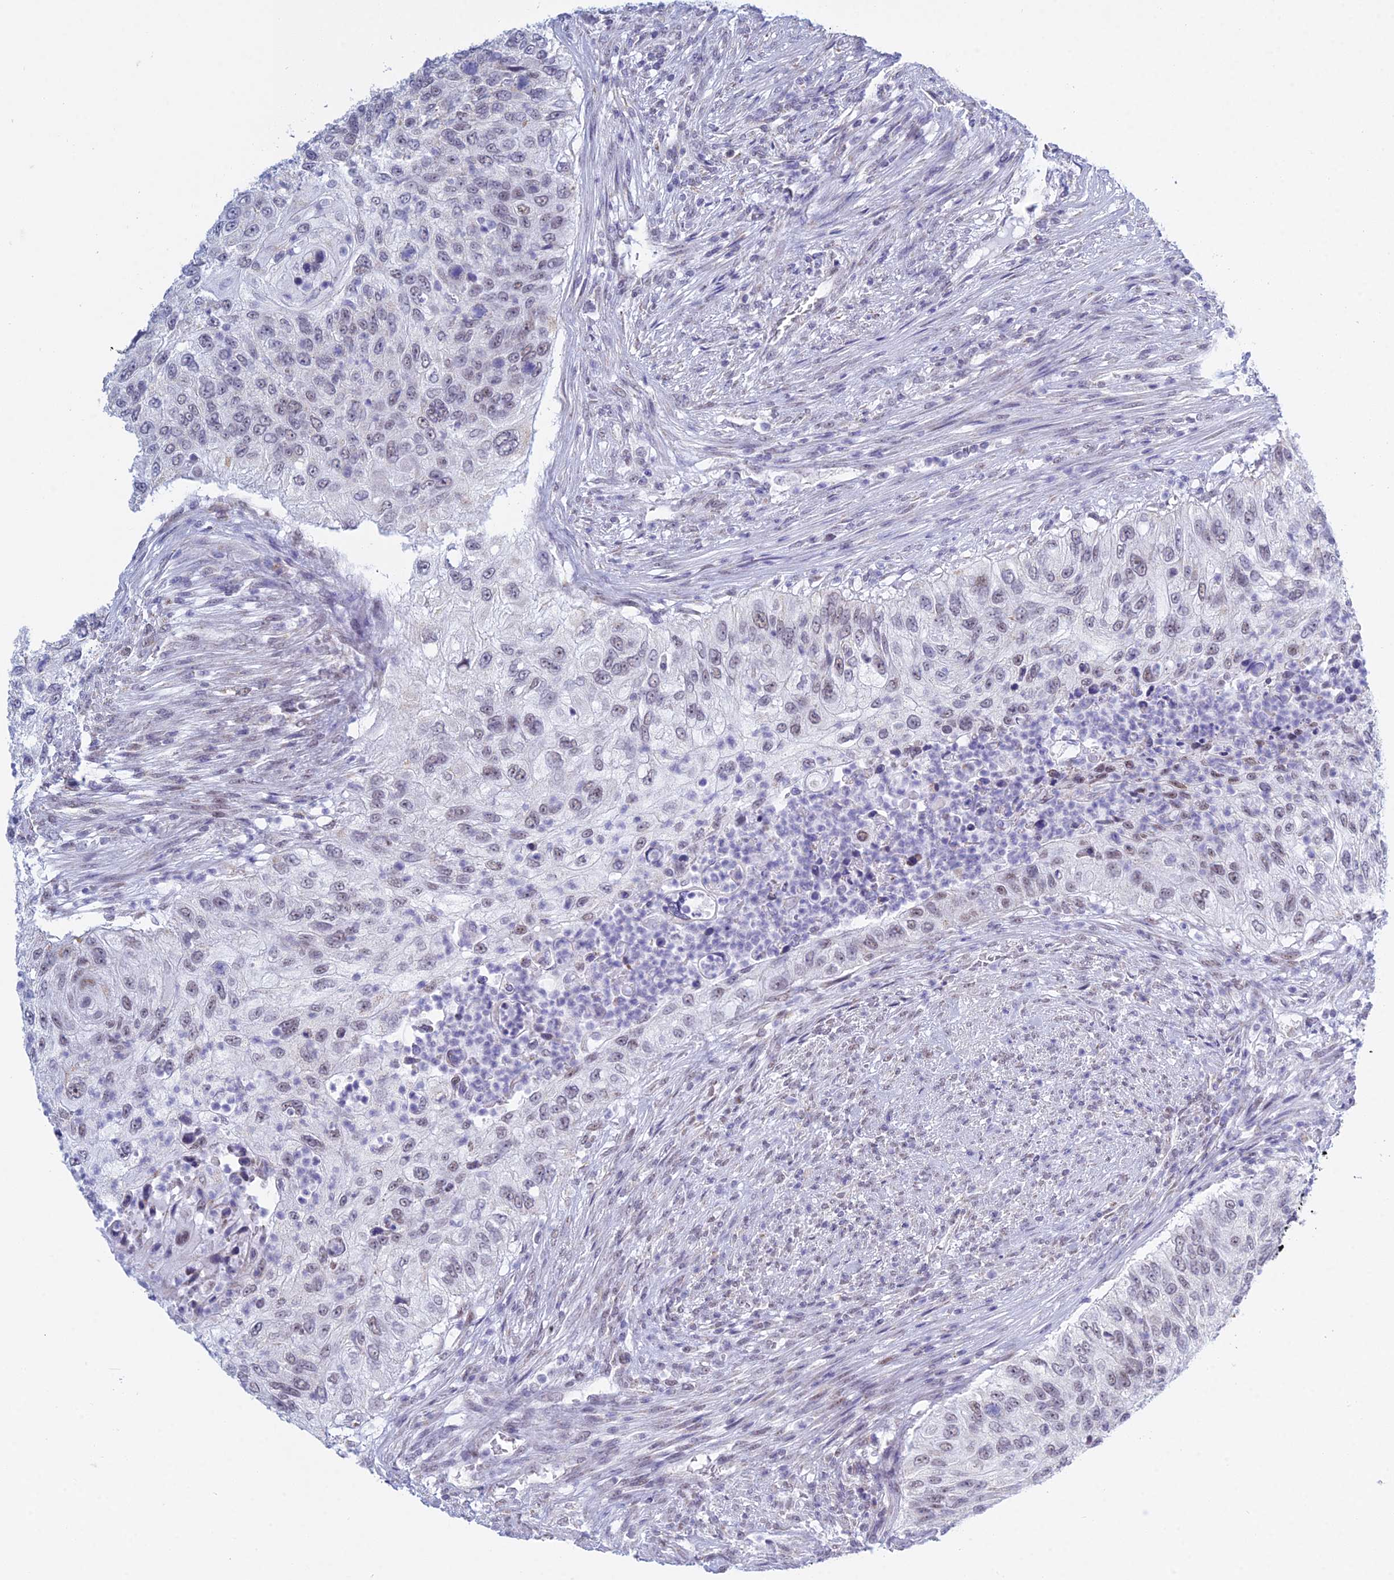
{"staining": {"intensity": "weak", "quantity": "<25%", "location": "nuclear"}, "tissue": "urothelial cancer", "cell_type": "Tumor cells", "image_type": "cancer", "snomed": [{"axis": "morphology", "description": "Urothelial carcinoma, High grade"}, {"axis": "topography", "description": "Urinary bladder"}], "caption": "An IHC histopathology image of urothelial cancer is shown. There is no staining in tumor cells of urothelial cancer.", "gene": "KLF14", "patient": {"sex": "female", "age": 60}}